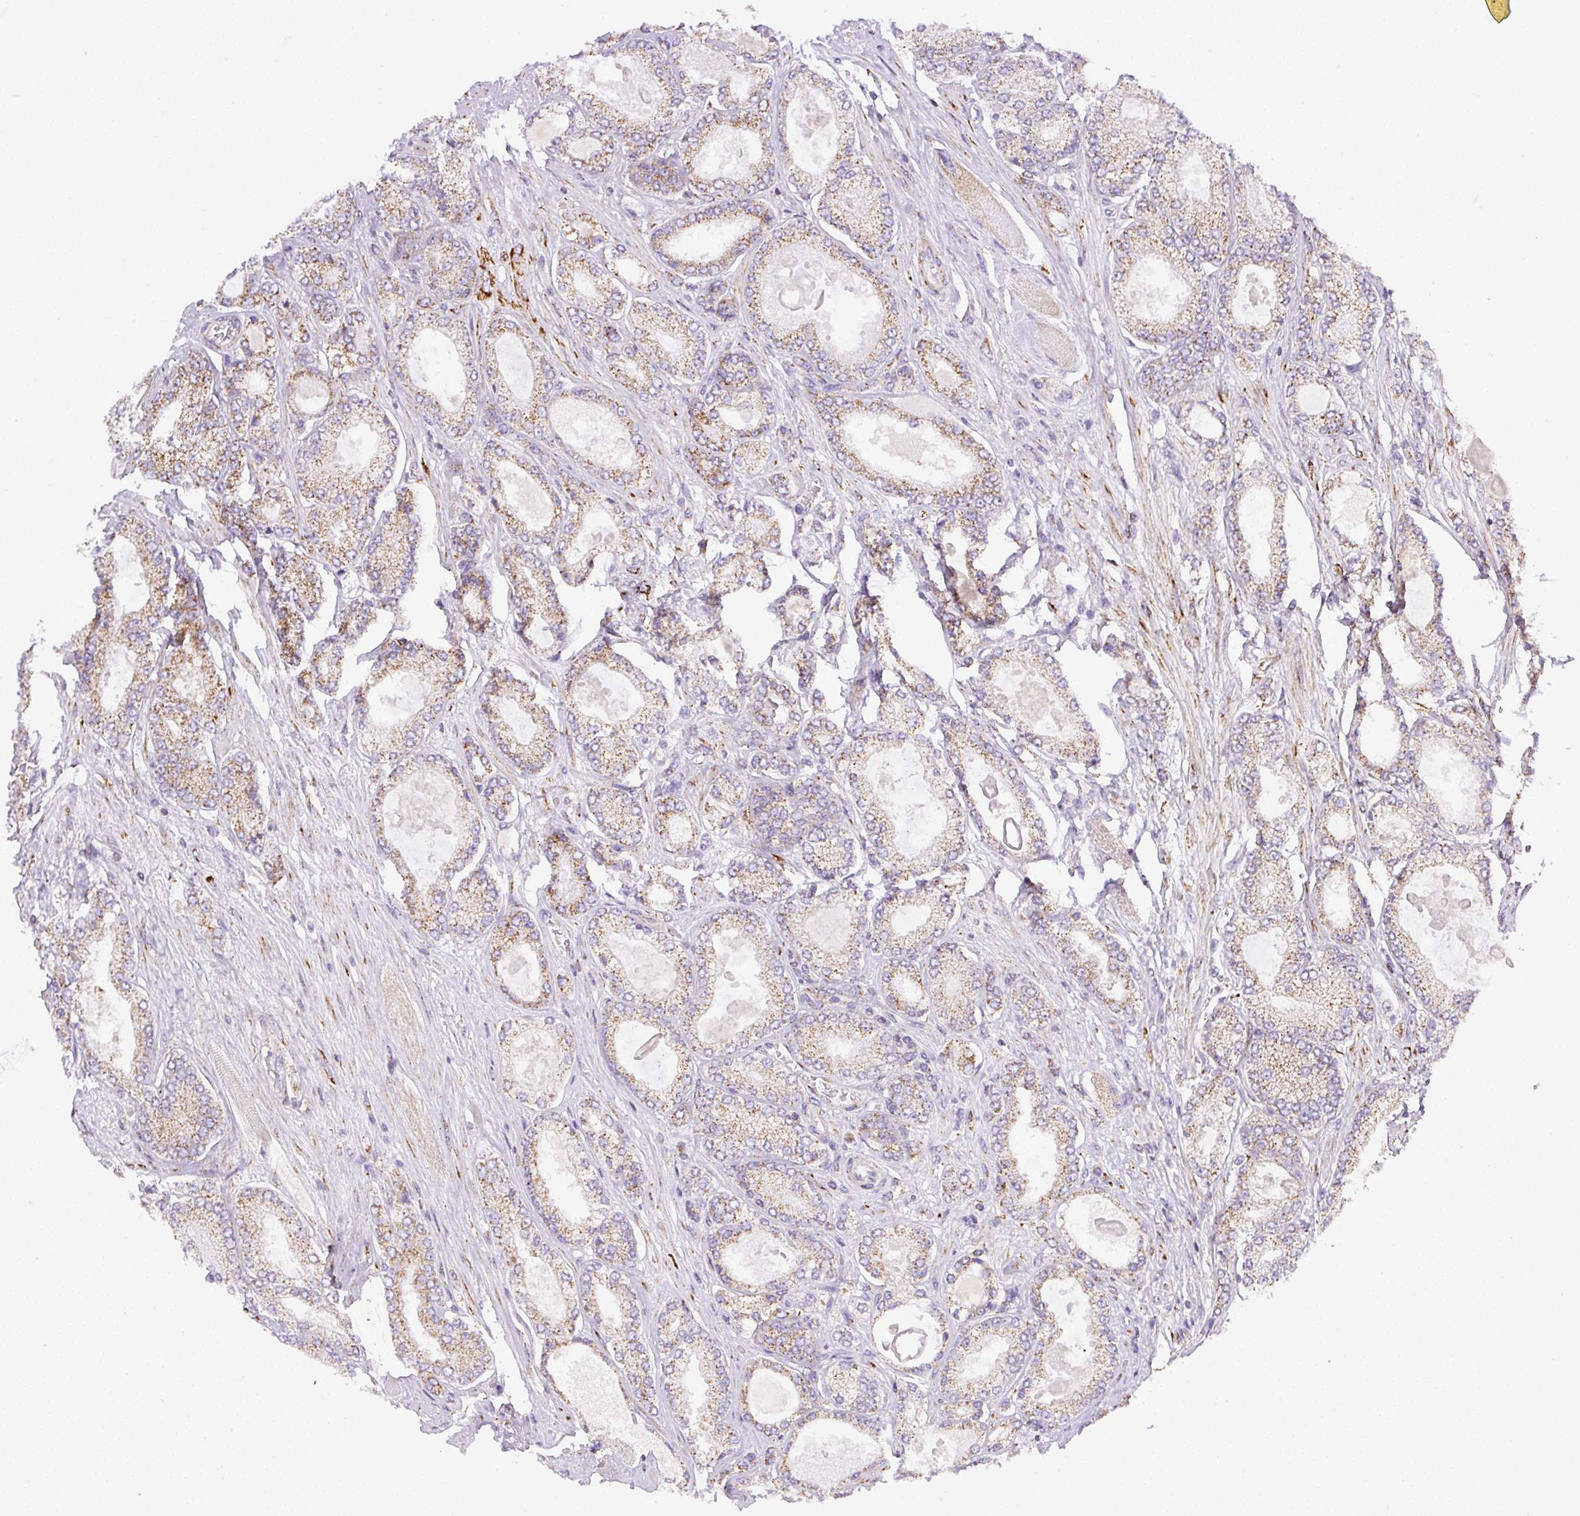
{"staining": {"intensity": "weak", "quantity": "25%-75%", "location": "cytoplasmic/membranous"}, "tissue": "prostate cancer", "cell_type": "Tumor cells", "image_type": "cancer", "snomed": [{"axis": "morphology", "description": "Adenocarcinoma, High grade"}, {"axis": "topography", "description": "Prostate"}], "caption": "The photomicrograph shows a brown stain indicating the presence of a protein in the cytoplasmic/membranous of tumor cells in prostate cancer. (IHC, brightfield microscopy, high magnification).", "gene": "NF1", "patient": {"sex": "male", "age": 68}}